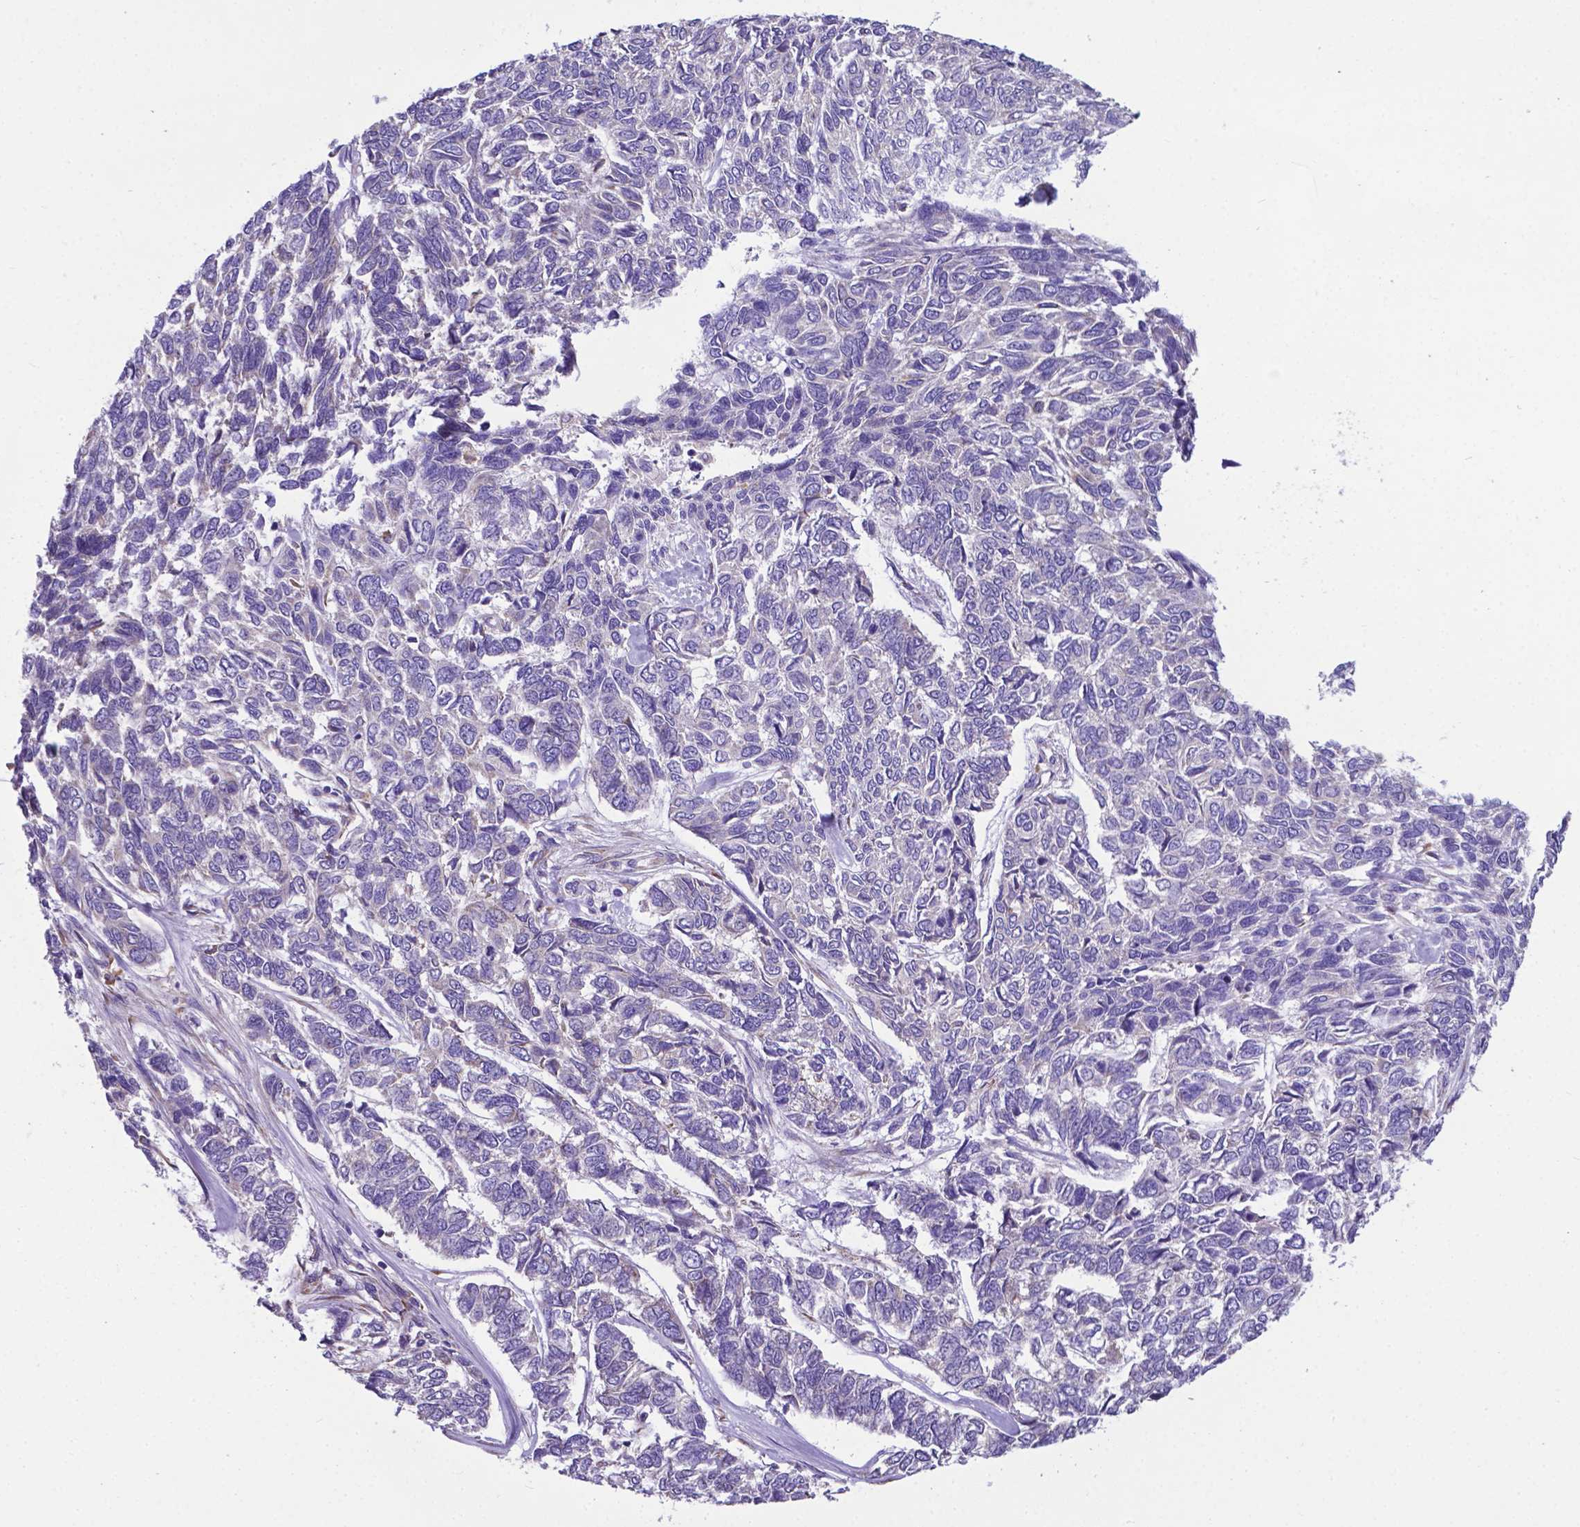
{"staining": {"intensity": "negative", "quantity": "none", "location": "none"}, "tissue": "skin cancer", "cell_type": "Tumor cells", "image_type": "cancer", "snomed": [{"axis": "morphology", "description": "Basal cell carcinoma"}, {"axis": "topography", "description": "Skin"}], "caption": "Tumor cells show no significant staining in skin basal cell carcinoma. (DAB (3,3'-diaminobenzidine) immunohistochemistry (IHC) with hematoxylin counter stain).", "gene": "RPL6", "patient": {"sex": "female", "age": 65}}